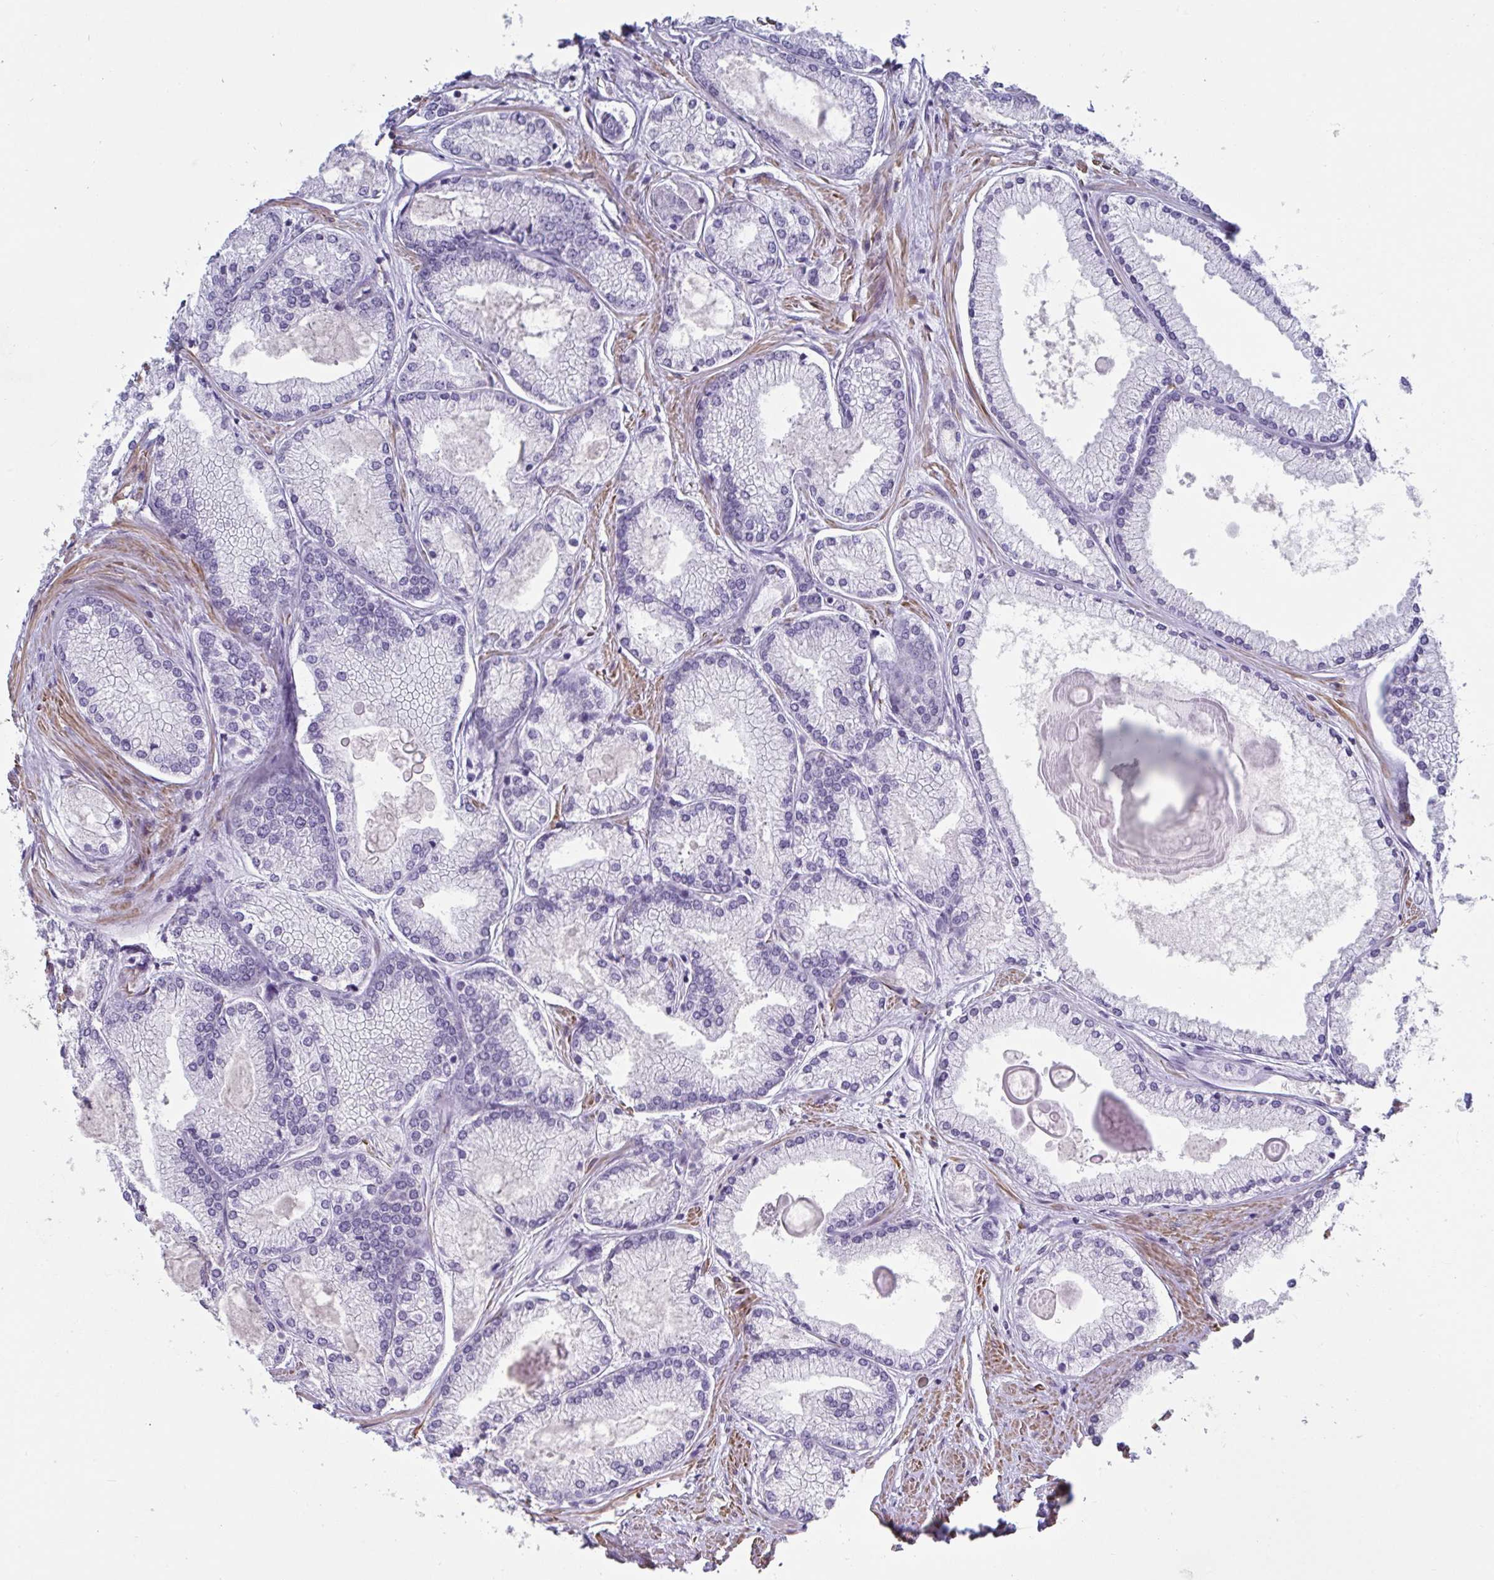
{"staining": {"intensity": "negative", "quantity": "none", "location": "none"}, "tissue": "prostate cancer", "cell_type": "Tumor cells", "image_type": "cancer", "snomed": [{"axis": "morphology", "description": "Adenocarcinoma, High grade"}, {"axis": "topography", "description": "Prostate"}], "caption": "This is an immunohistochemistry (IHC) micrograph of human adenocarcinoma (high-grade) (prostate). There is no positivity in tumor cells.", "gene": "OR5P3", "patient": {"sex": "male", "age": 68}}